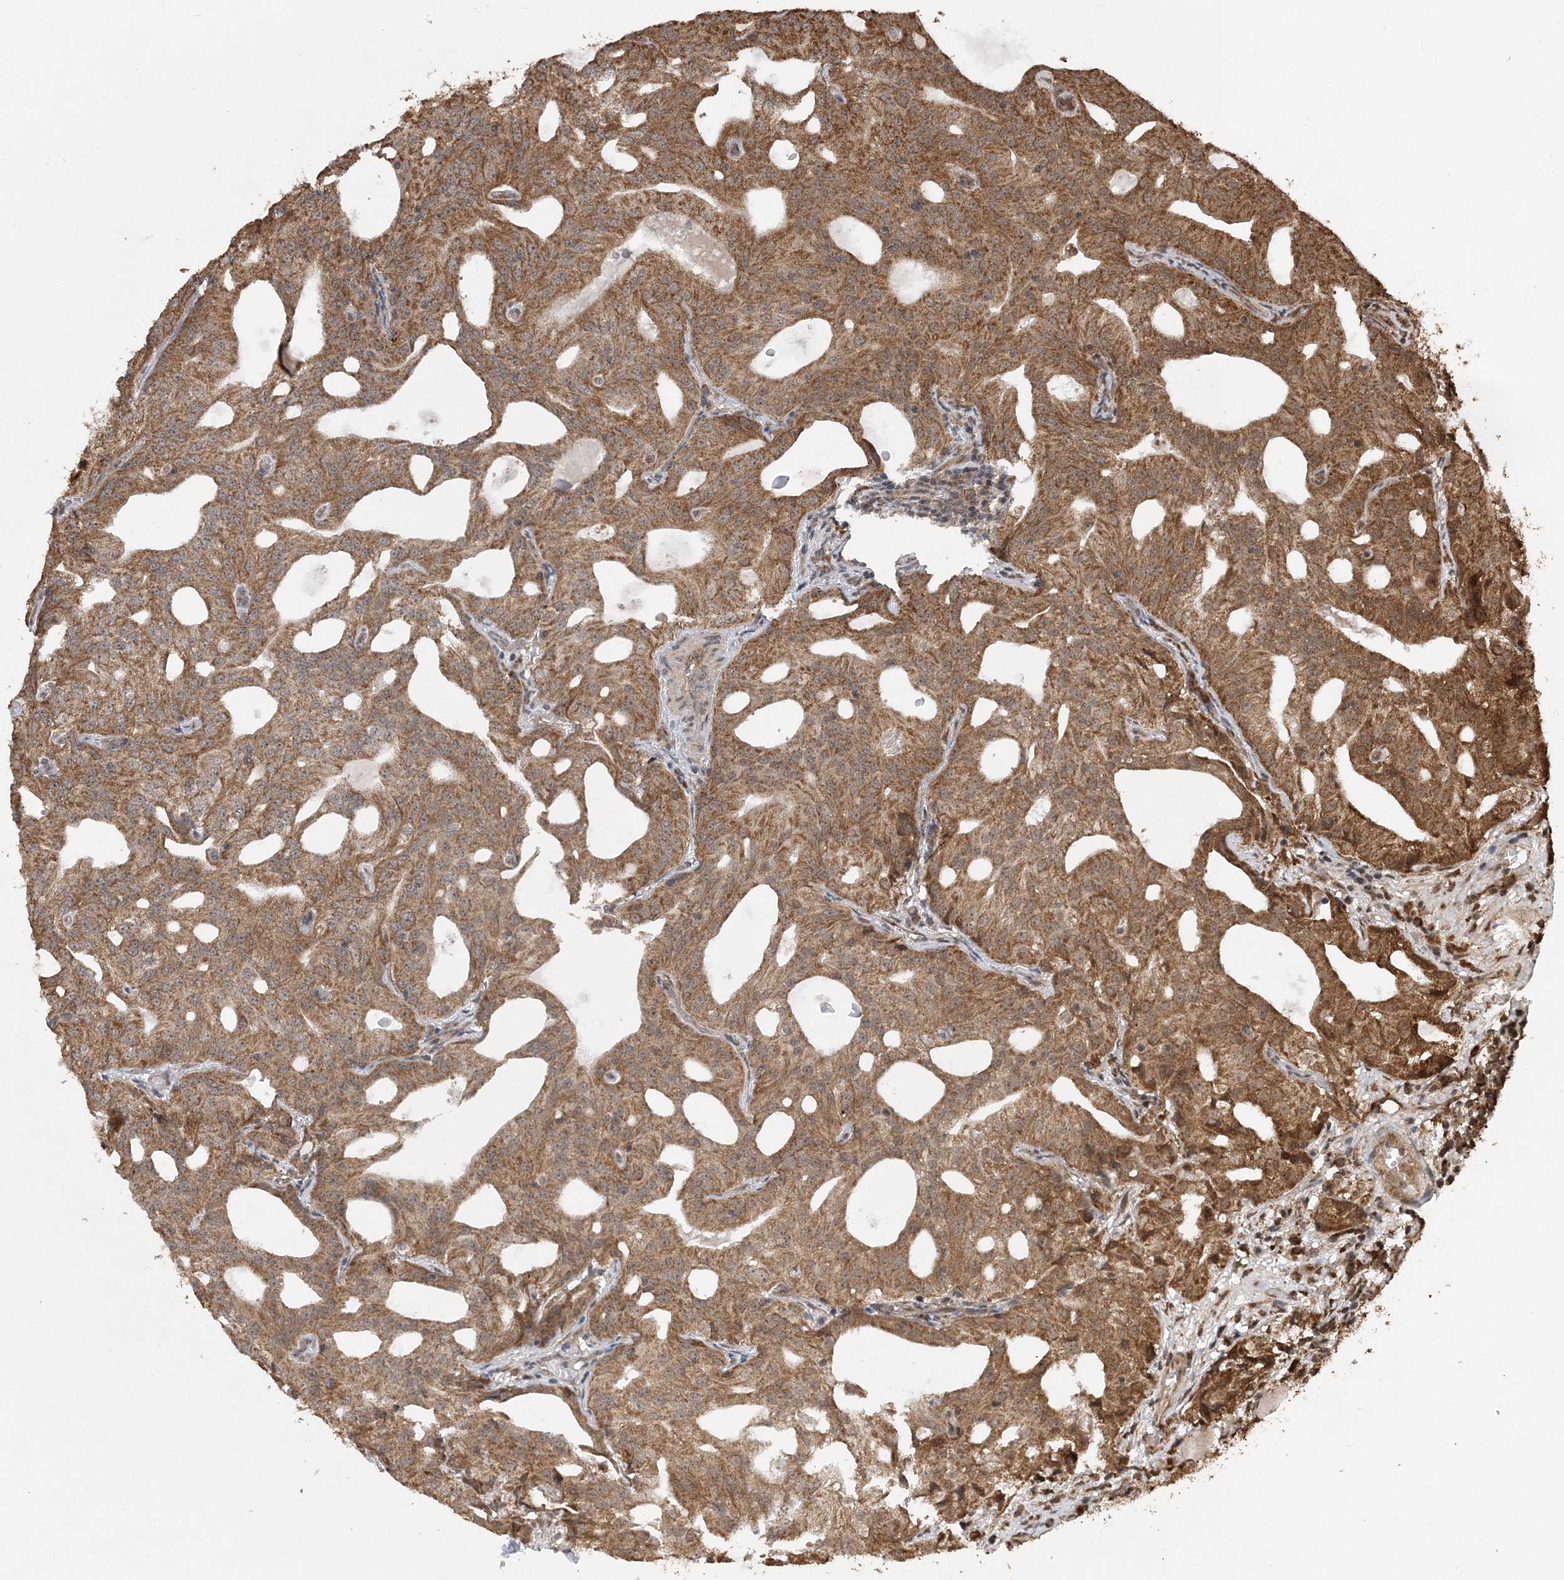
{"staining": {"intensity": "moderate", "quantity": ">75%", "location": "cytoplasmic/membranous"}, "tissue": "prostate cancer", "cell_type": "Tumor cells", "image_type": "cancer", "snomed": [{"axis": "morphology", "description": "Adenocarcinoma, Medium grade"}, {"axis": "topography", "description": "Prostate"}], "caption": "A brown stain shows moderate cytoplasmic/membranous positivity of a protein in prostate cancer tumor cells.", "gene": "PCBP1", "patient": {"sex": "male", "age": 88}}